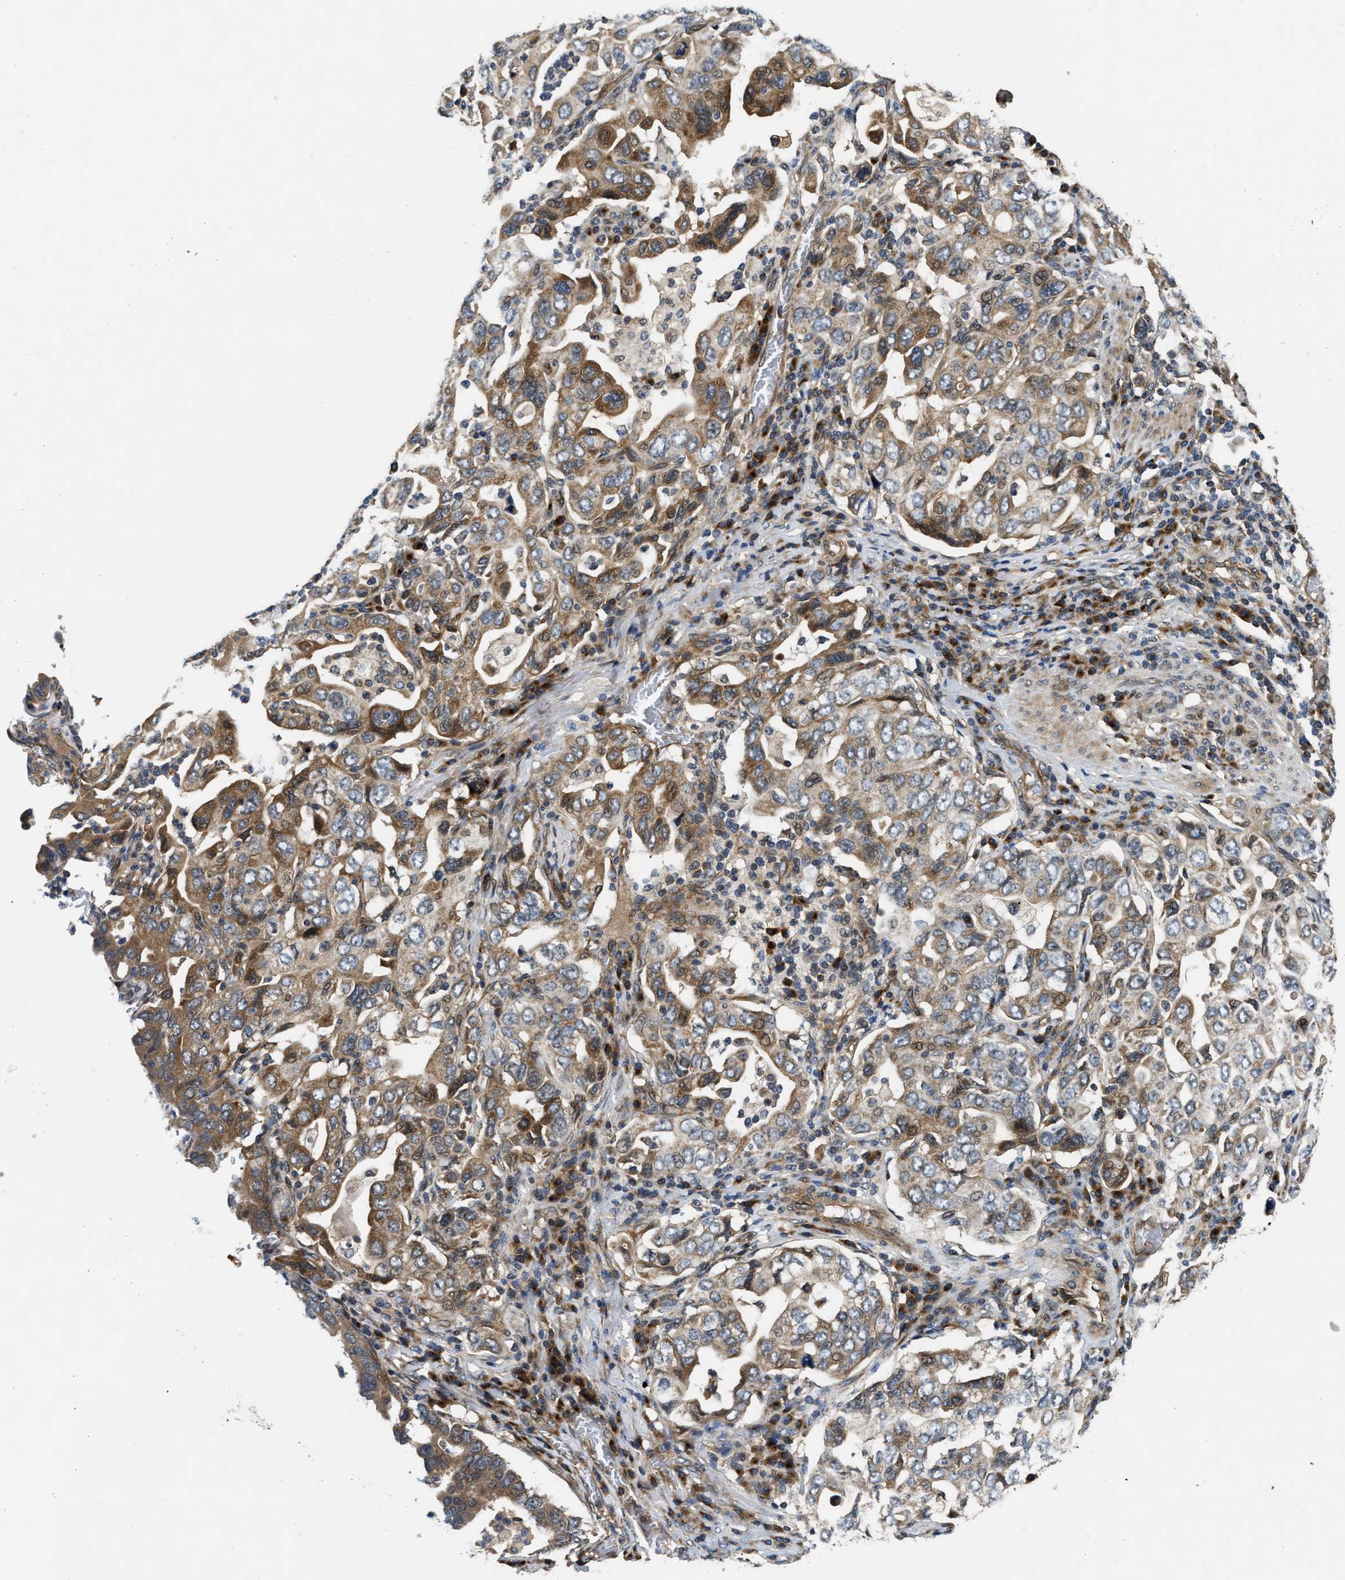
{"staining": {"intensity": "moderate", "quantity": "25%-75%", "location": "cytoplasmic/membranous"}, "tissue": "stomach cancer", "cell_type": "Tumor cells", "image_type": "cancer", "snomed": [{"axis": "morphology", "description": "Adenocarcinoma, NOS"}, {"axis": "topography", "description": "Stomach, upper"}], "caption": "Immunohistochemical staining of human stomach adenocarcinoma displays moderate cytoplasmic/membranous protein positivity in approximately 25%-75% of tumor cells. (Stains: DAB in brown, nuclei in blue, Microscopy: brightfield microscopy at high magnification).", "gene": "PNPLA8", "patient": {"sex": "male", "age": 62}}